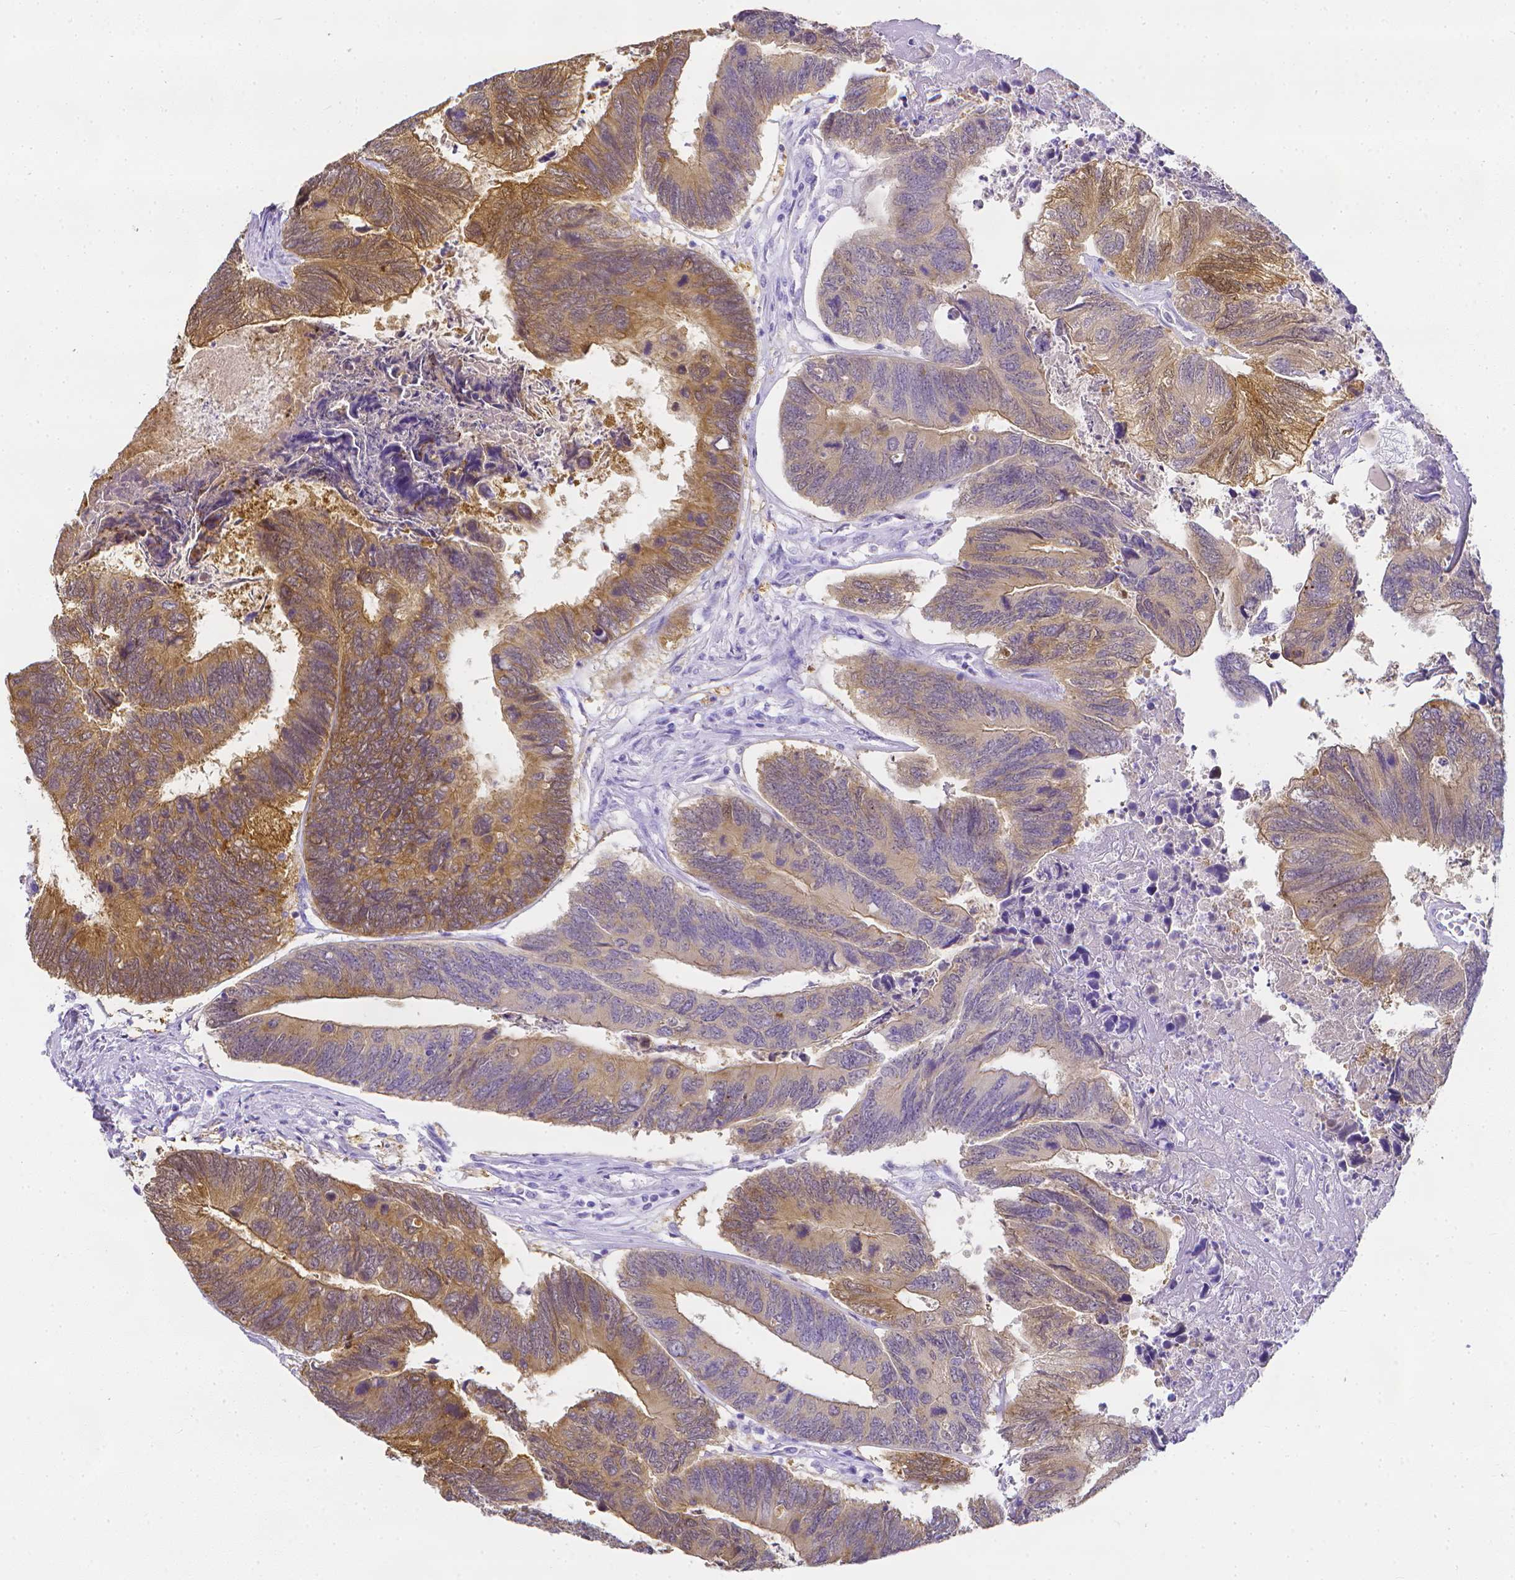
{"staining": {"intensity": "moderate", "quantity": "25%-75%", "location": "cytoplasmic/membranous"}, "tissue": "colorectal cancer", "cell_type": "Tumor cells", "image_type": "cancer", "snomed": [{"axis": "morphology", "description": "Adenocarcinoma, NOS"}, {"axis": "topography", "description": "Colon"}], "caption": "Moderate cytoplasmic/membranous staining is present in approximately 25%-75% of tumor cells in colorectal cancer (adenocarcinoma).", "gene": "LGALS4", "patient": {"sex": "female", "age": 67}}